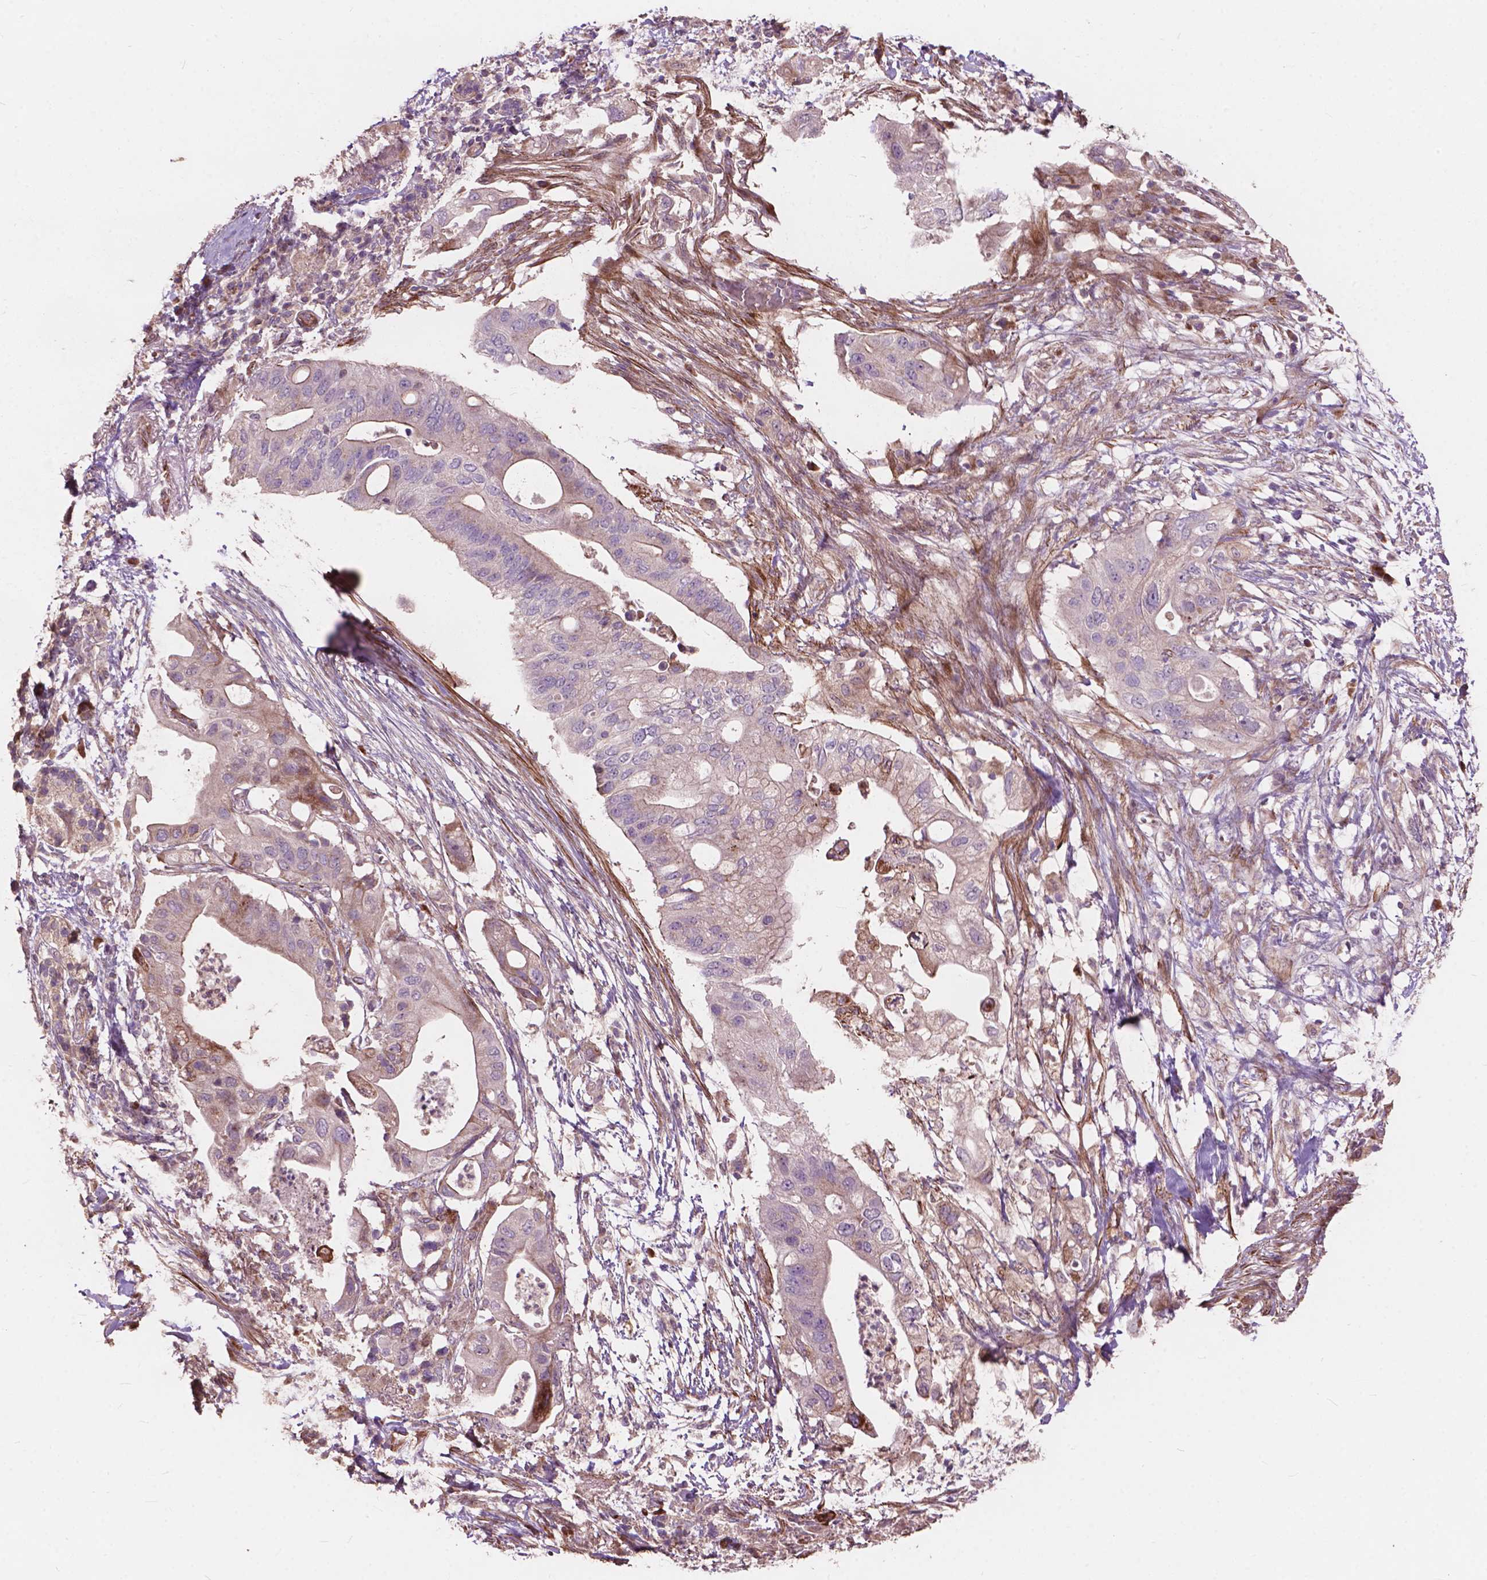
{"staining": {"intensity": "negative", "quantity": "none", "location": "none"}, "tissue": "pancreatic cancer", "cell_type": "Tumor cells", "image_type": "cancer", "snomed": [{"axis": "morphology", "description": "Adenocarcinoma, NOS"}, {"axis": "topography", "description": "Pancreas"}], "caption": "Protein analysis of pancreatic cancer (adenocarcinoma) shows no significant expression in tumor cells.", "gene": "FNIP1", "patient": {"sex": "female", "age": 72}}